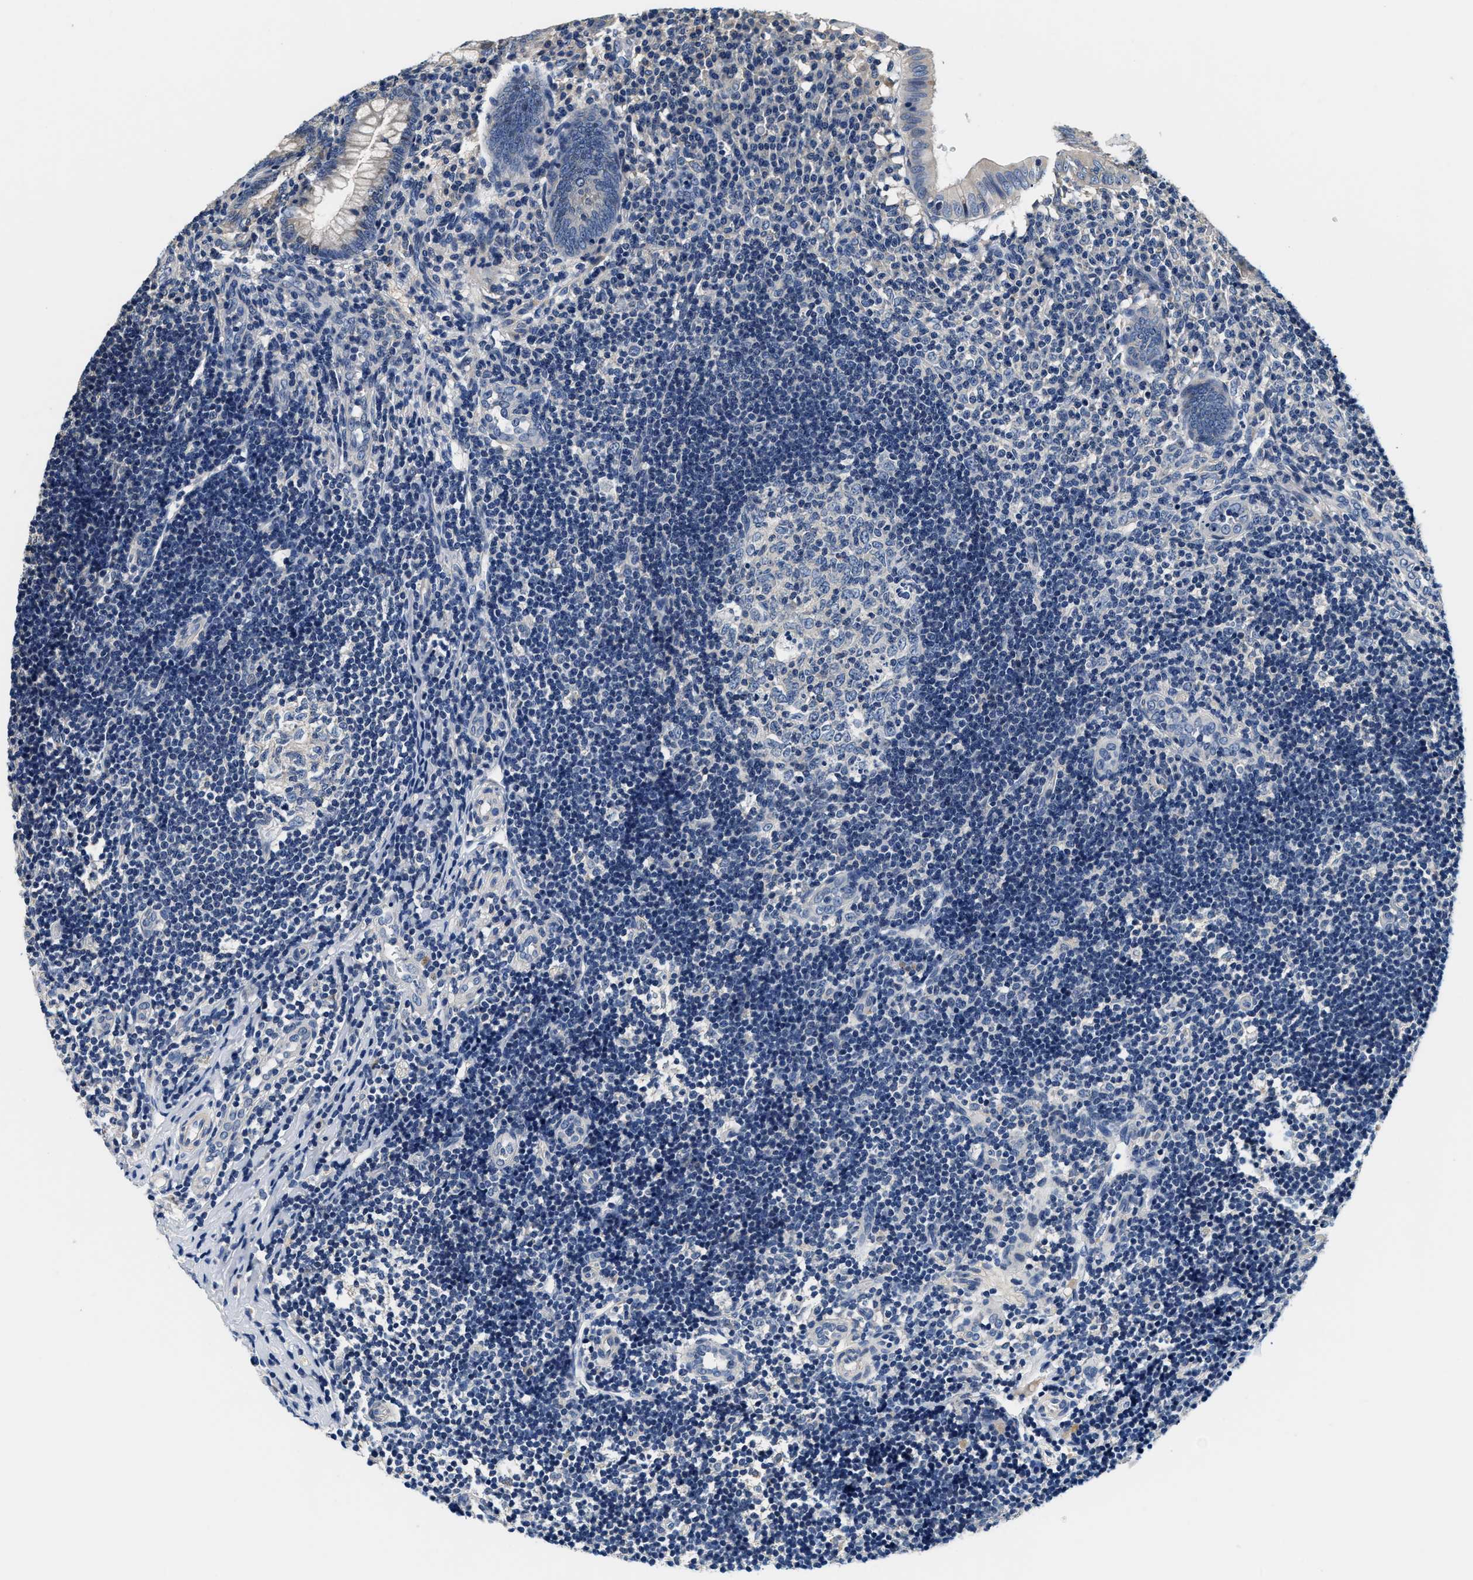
{"staining": {"intensity": "weak", "quantity": "<25%", "location": "cytoplasmic/membranous"}, "tissue": "appendix", "cell_type": "Glandular cells", "image_type": "normal", "snomed": [{"axis": "morphology", "description": "Normal tissue, NOS"}, {"axis": "topography", "description": "Appendix"}], "caption": "The histopathology image exhibits no significant positivity in glandular cells of appendix.", "gene": "ANKIB1", "patient": {"sex": "male", "age": 8}}